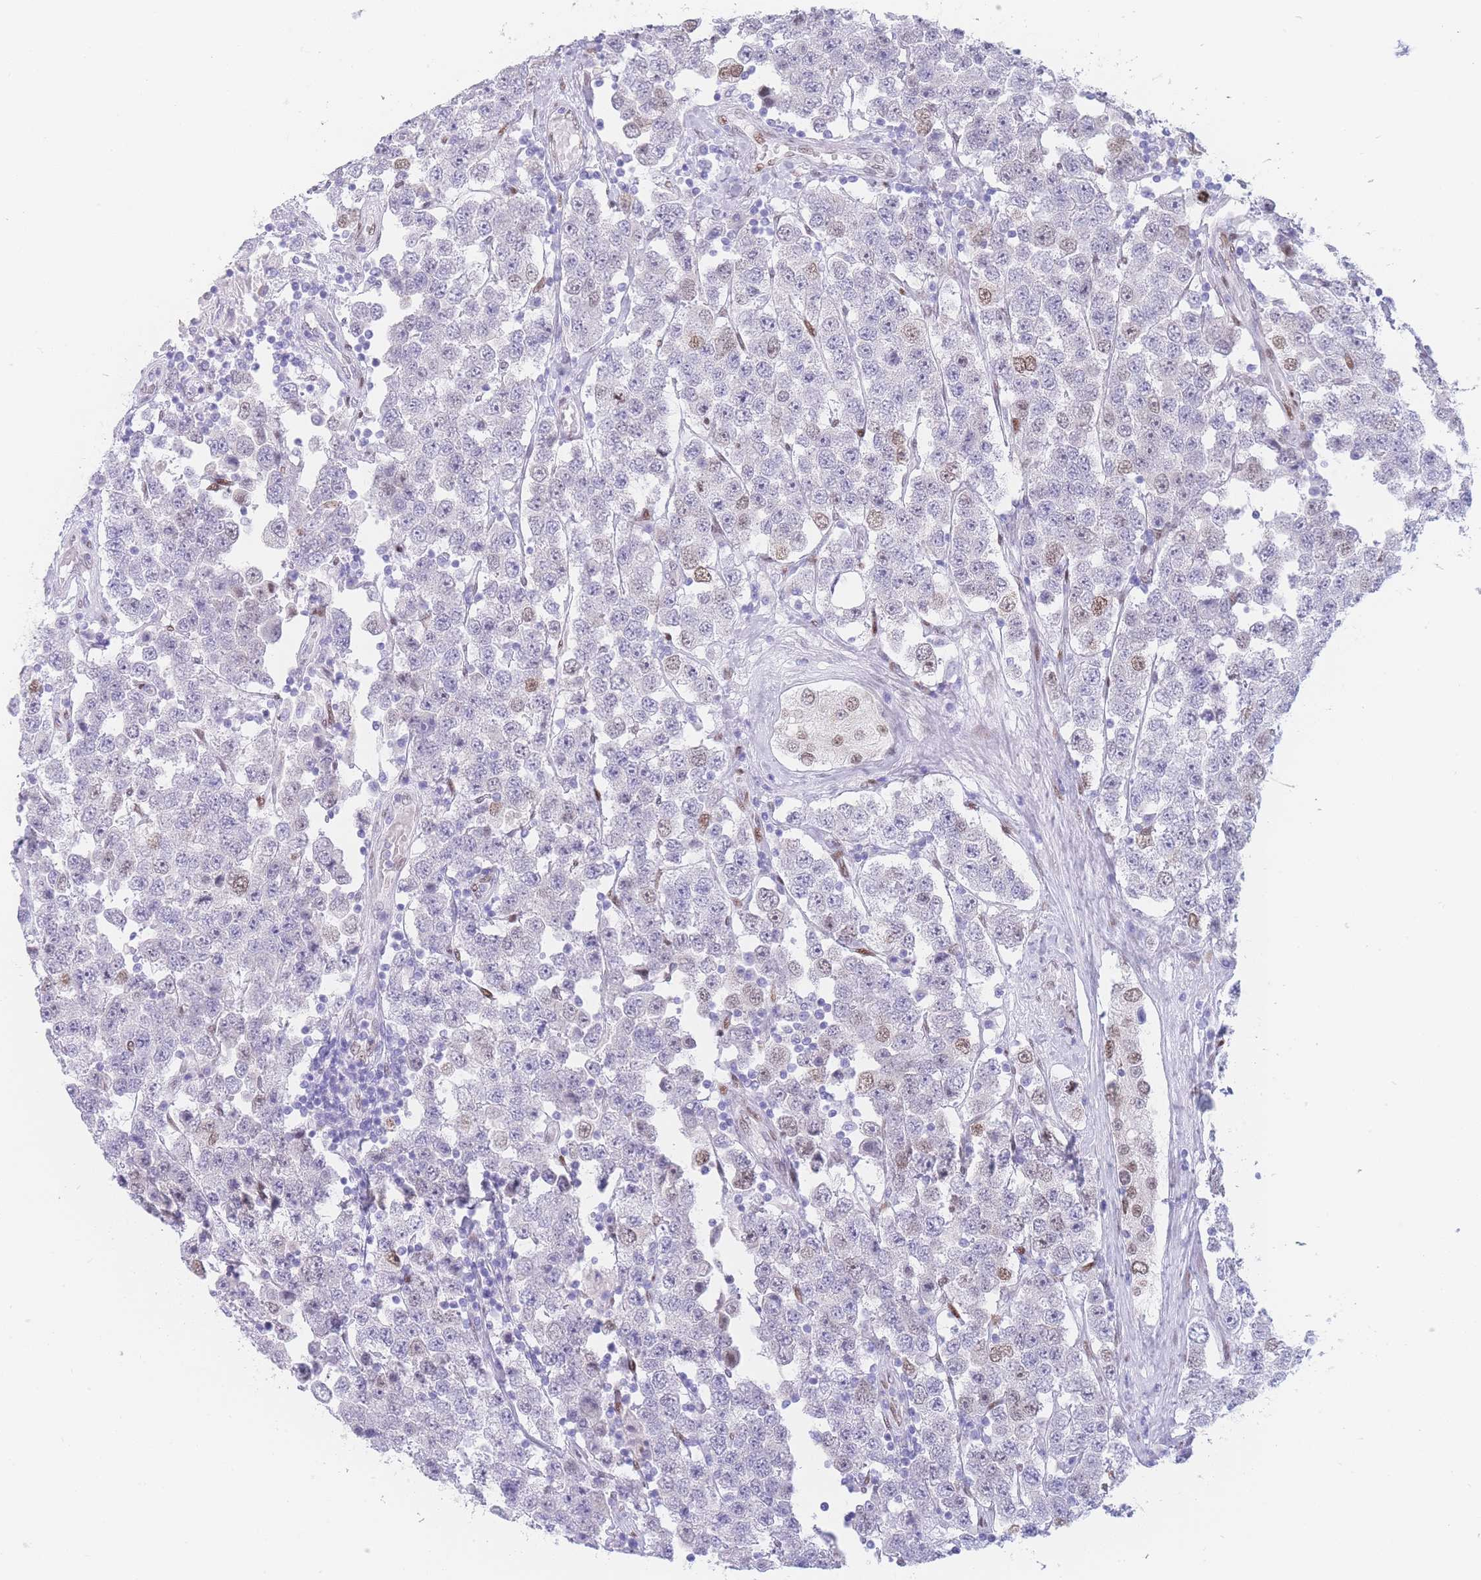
{"staining": {"intensity": "weak", "quantity": "<25%", "location": "nuclear"}, "tissue": "testis cancer", "cell_type": "Tumor cells", "image_type": "cancer", "snomed": [{"axis": "morphology", "description": "Seminoma, NOS"}, {"axis": "topography", "description": "Testis"}], "caption": "Testis cancer (seminoma) stained for a protein using immunohistochemistry exhibits no positivity tumor cells.", "gene": "PSMB5", "patient": {"sex": "male", "age": 28}}